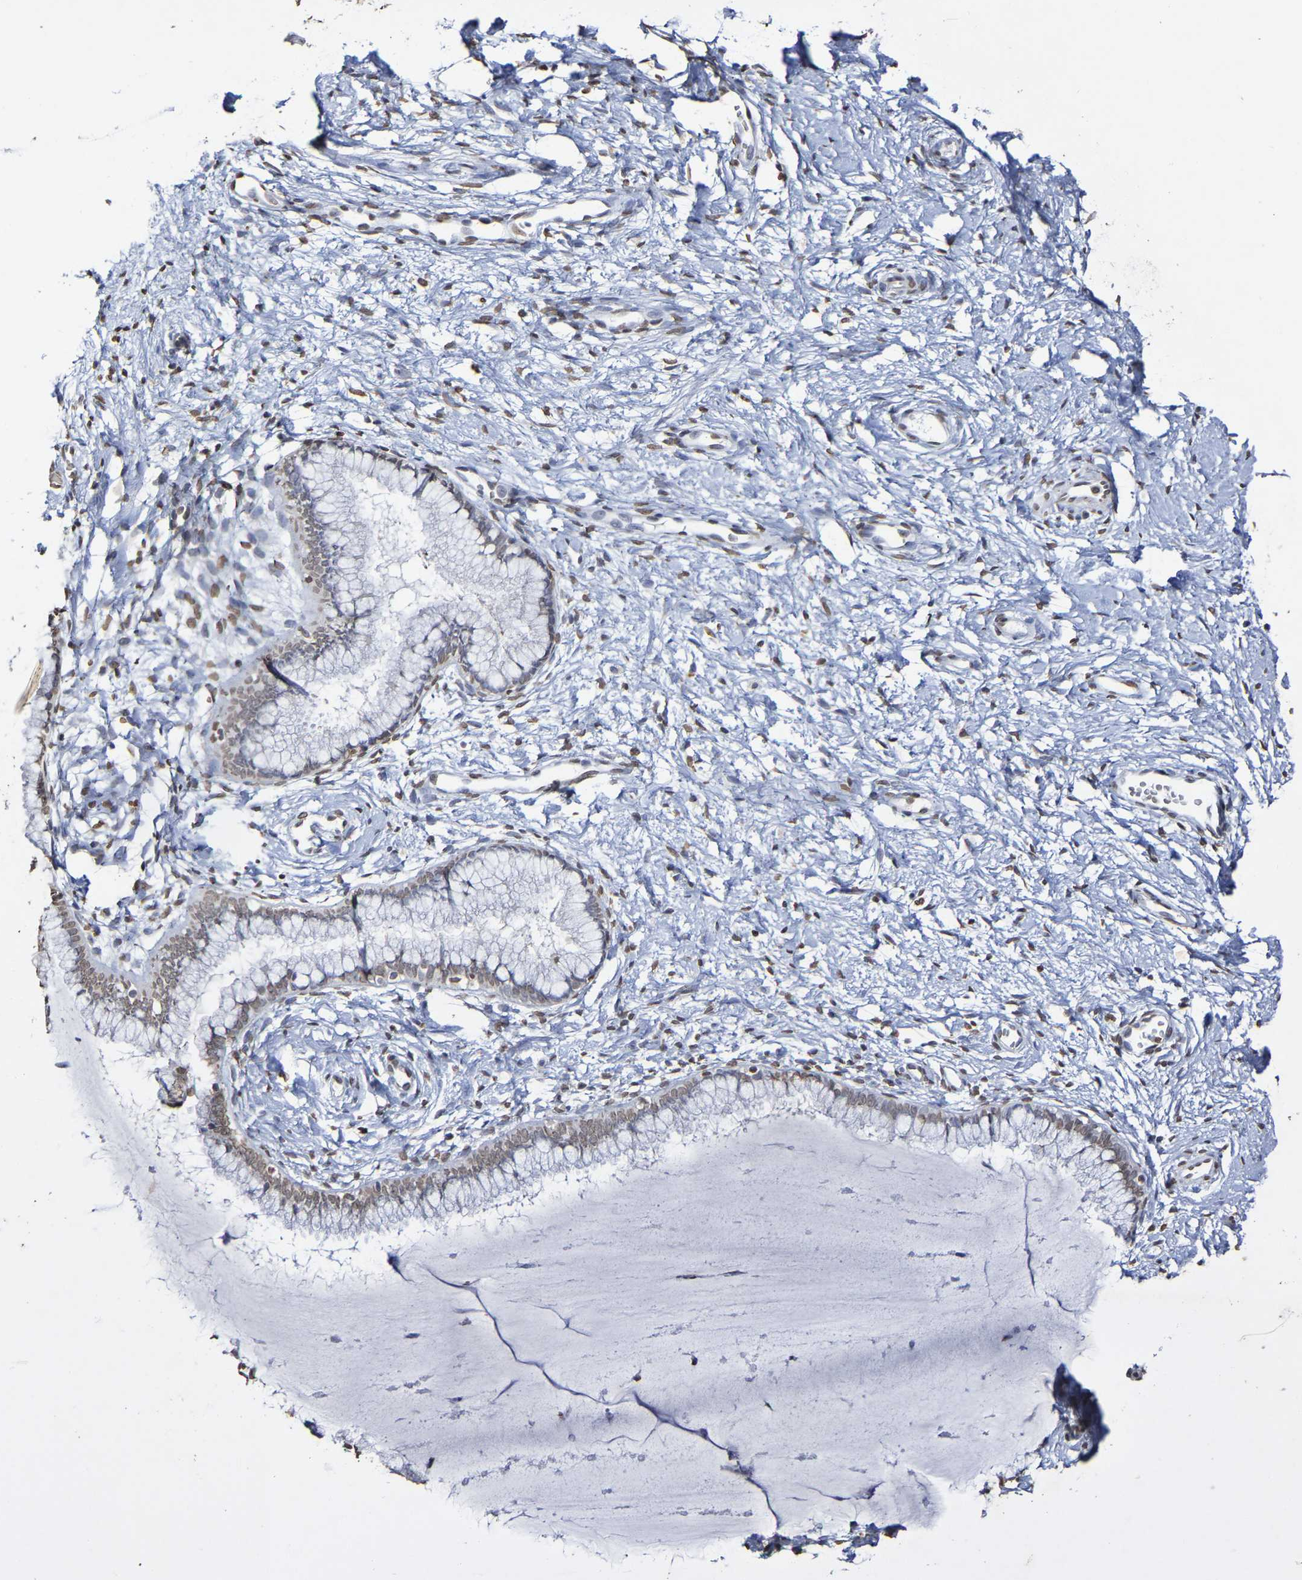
{"staining": {"intensity": "weak", "quantity": ">75%", "location": "nuclear"}, "tissue": "cervix", "cell_type": "Glandular cells", "image_type": "normal", "snomed": [{"axis": "morphology", "description": "Normal tissue, NOS"}, {"axis": "topography", "description": "Cervix"}], "caption": "Brown immunohistochemical staining in benign cervix demonstrates weak nuclear expression in approximately >75% of glandular cells.", "gene": "ATF4", "patient": {"sex": "female", "age": 65}}